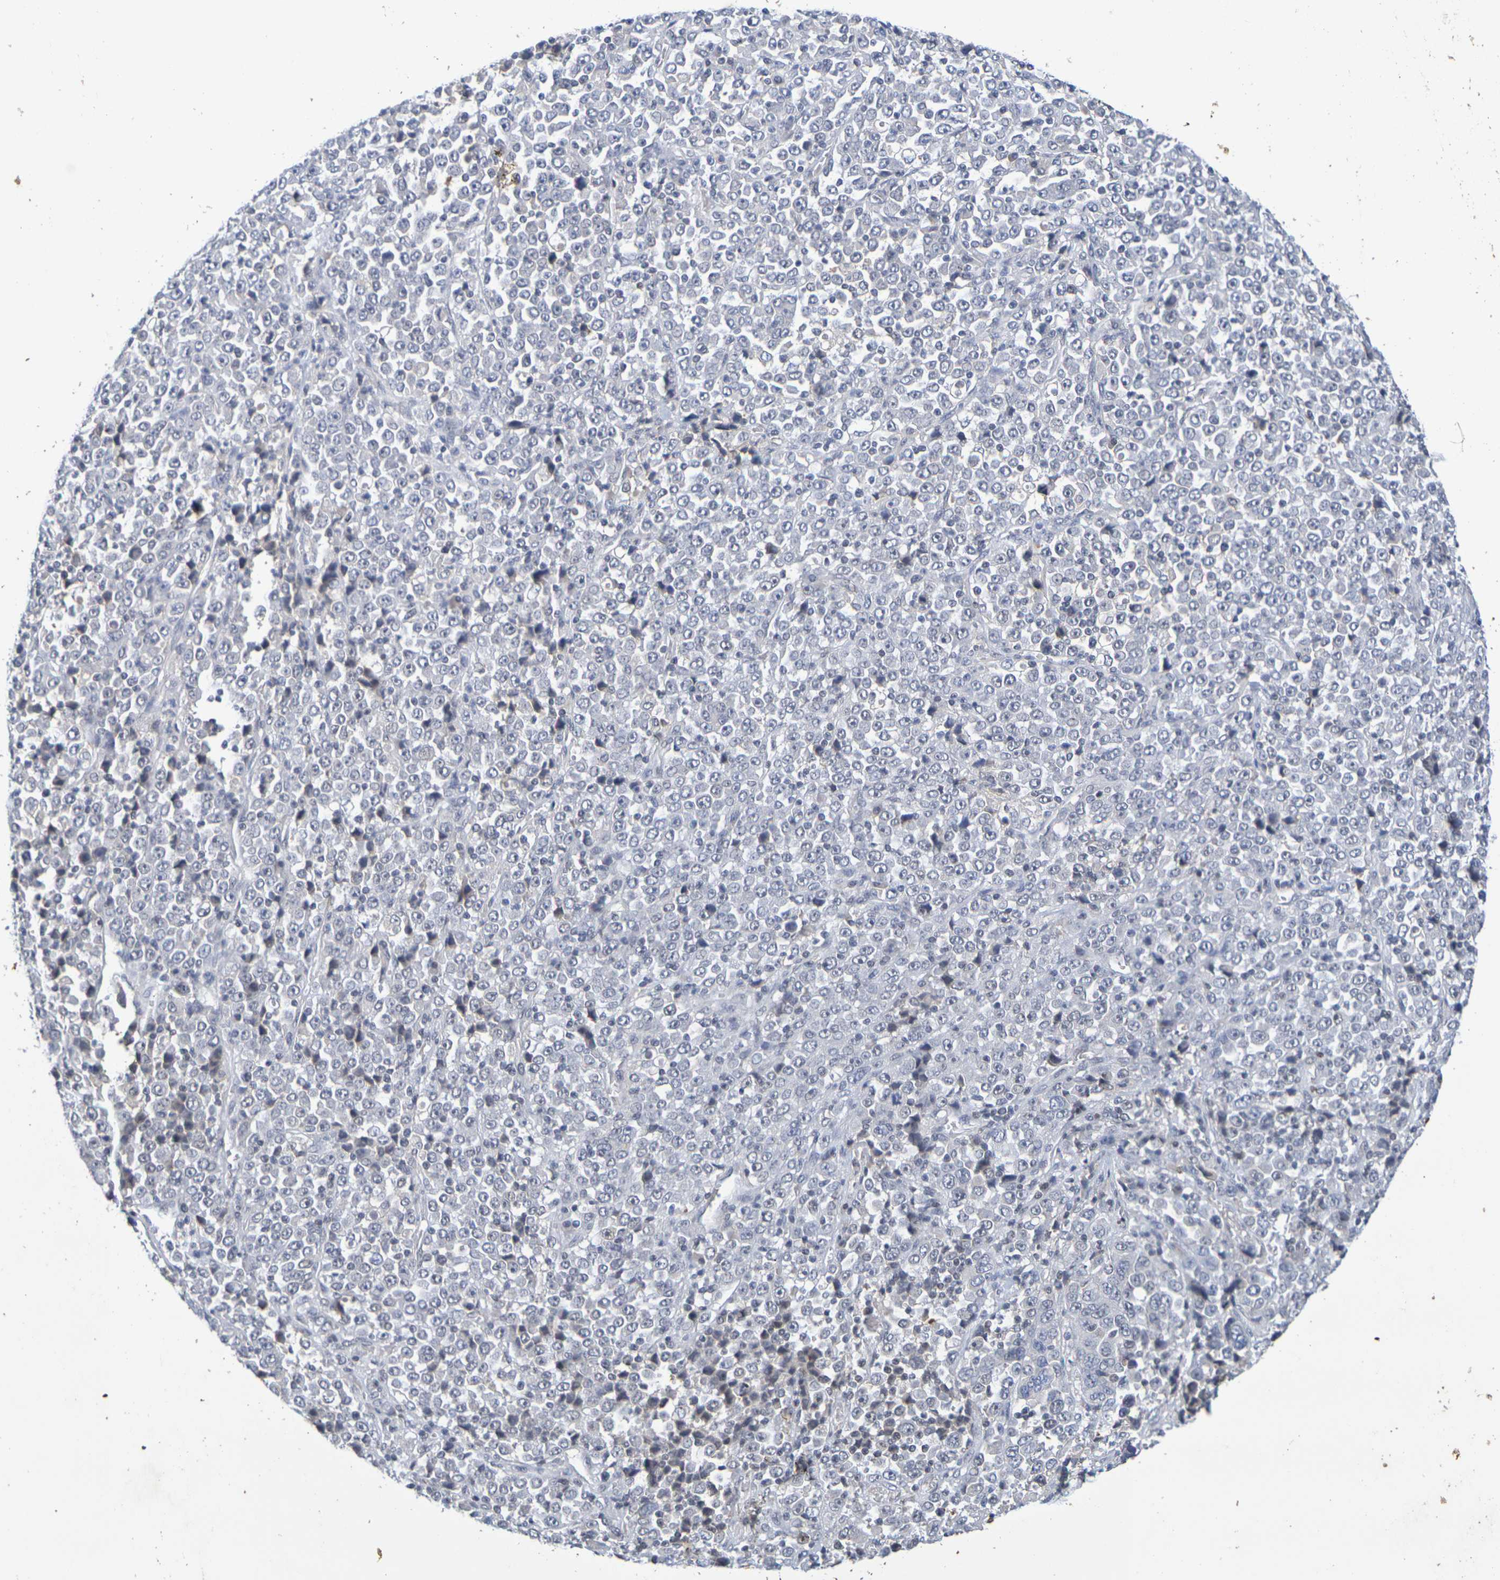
{"staining": {"intensity": "negative", "quantity": "none", "location": "none"}, "tissue": "stomach cancer", "cell_type": "Tumor cells", "image_type": "cancer", "snomed": [{"axis": "morphology", "description": "Normal tissue, NOS"}, {"axis": "morphology", "description": "Adenocarcinoma, NOS"}, {"axis": "topography", "description": "Stomach, upper"}, {"axis": "topography", "description": "Stomach"}], "caption": "Stomach cancer (adenocarcinoma) stained for a protein using immunohistochemistry (IHC) reveals no expression tumor cells.", "gene": "TERF2", "patient": {"sex": "male", "age": 59}}